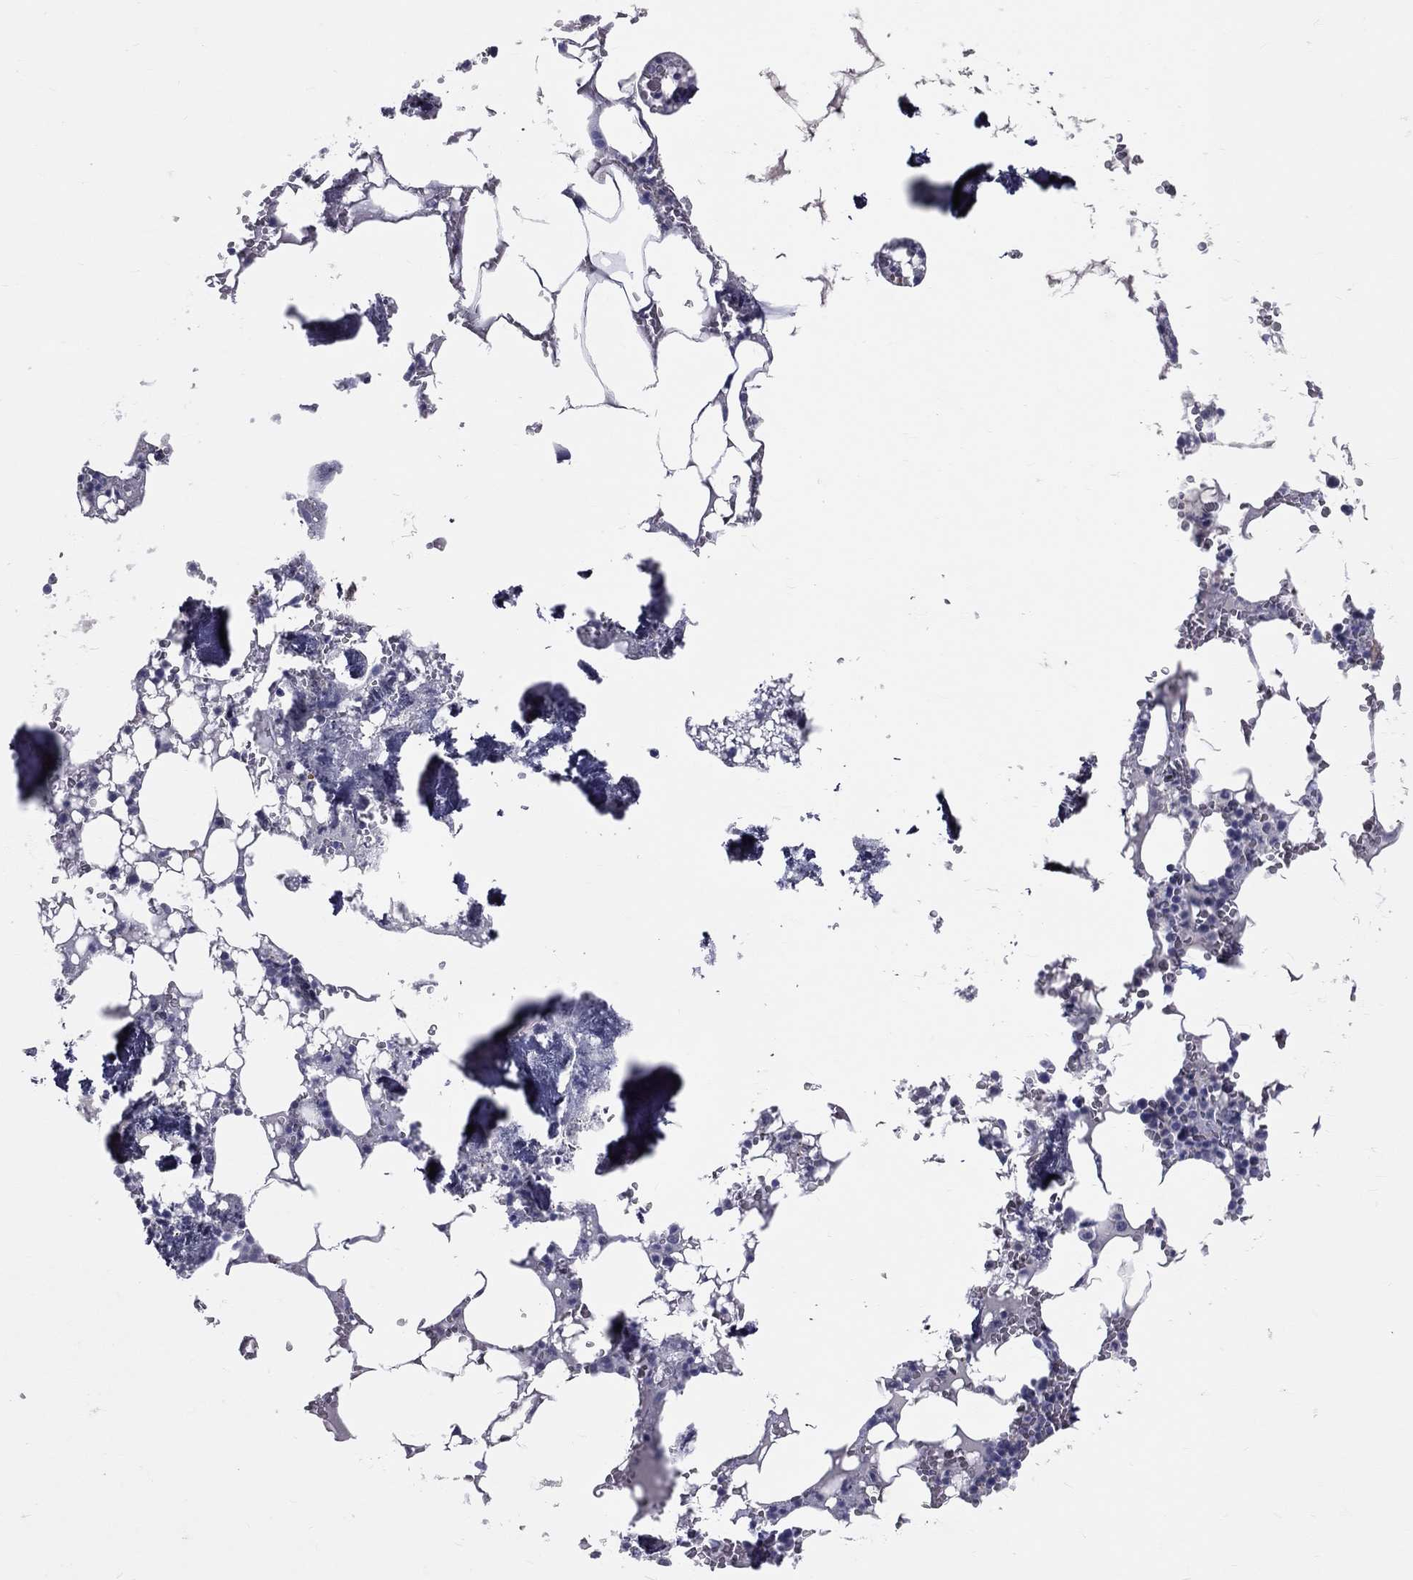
{"staining": {"intensity": "negative", "quantity": "none", "location": "none"}, "tissue": "bone marrow", "cell_type": "Hematopoietic cells", "image_type": "normal", "snomed": [{"axis": "morphology", "description": "Normal tissue, NOS"}, {"axis": "topography", "description": "Bone marrow"}], "caption": "This is a photomicrograph of immunohistochemistry (IHC) staining of unremarkable bone marrow, which shows no positivity in hematopoietic cells. Nuclei are stained in blue.", "gene": "TFPI2", "patient": {"sex": "female", "age": 64}}